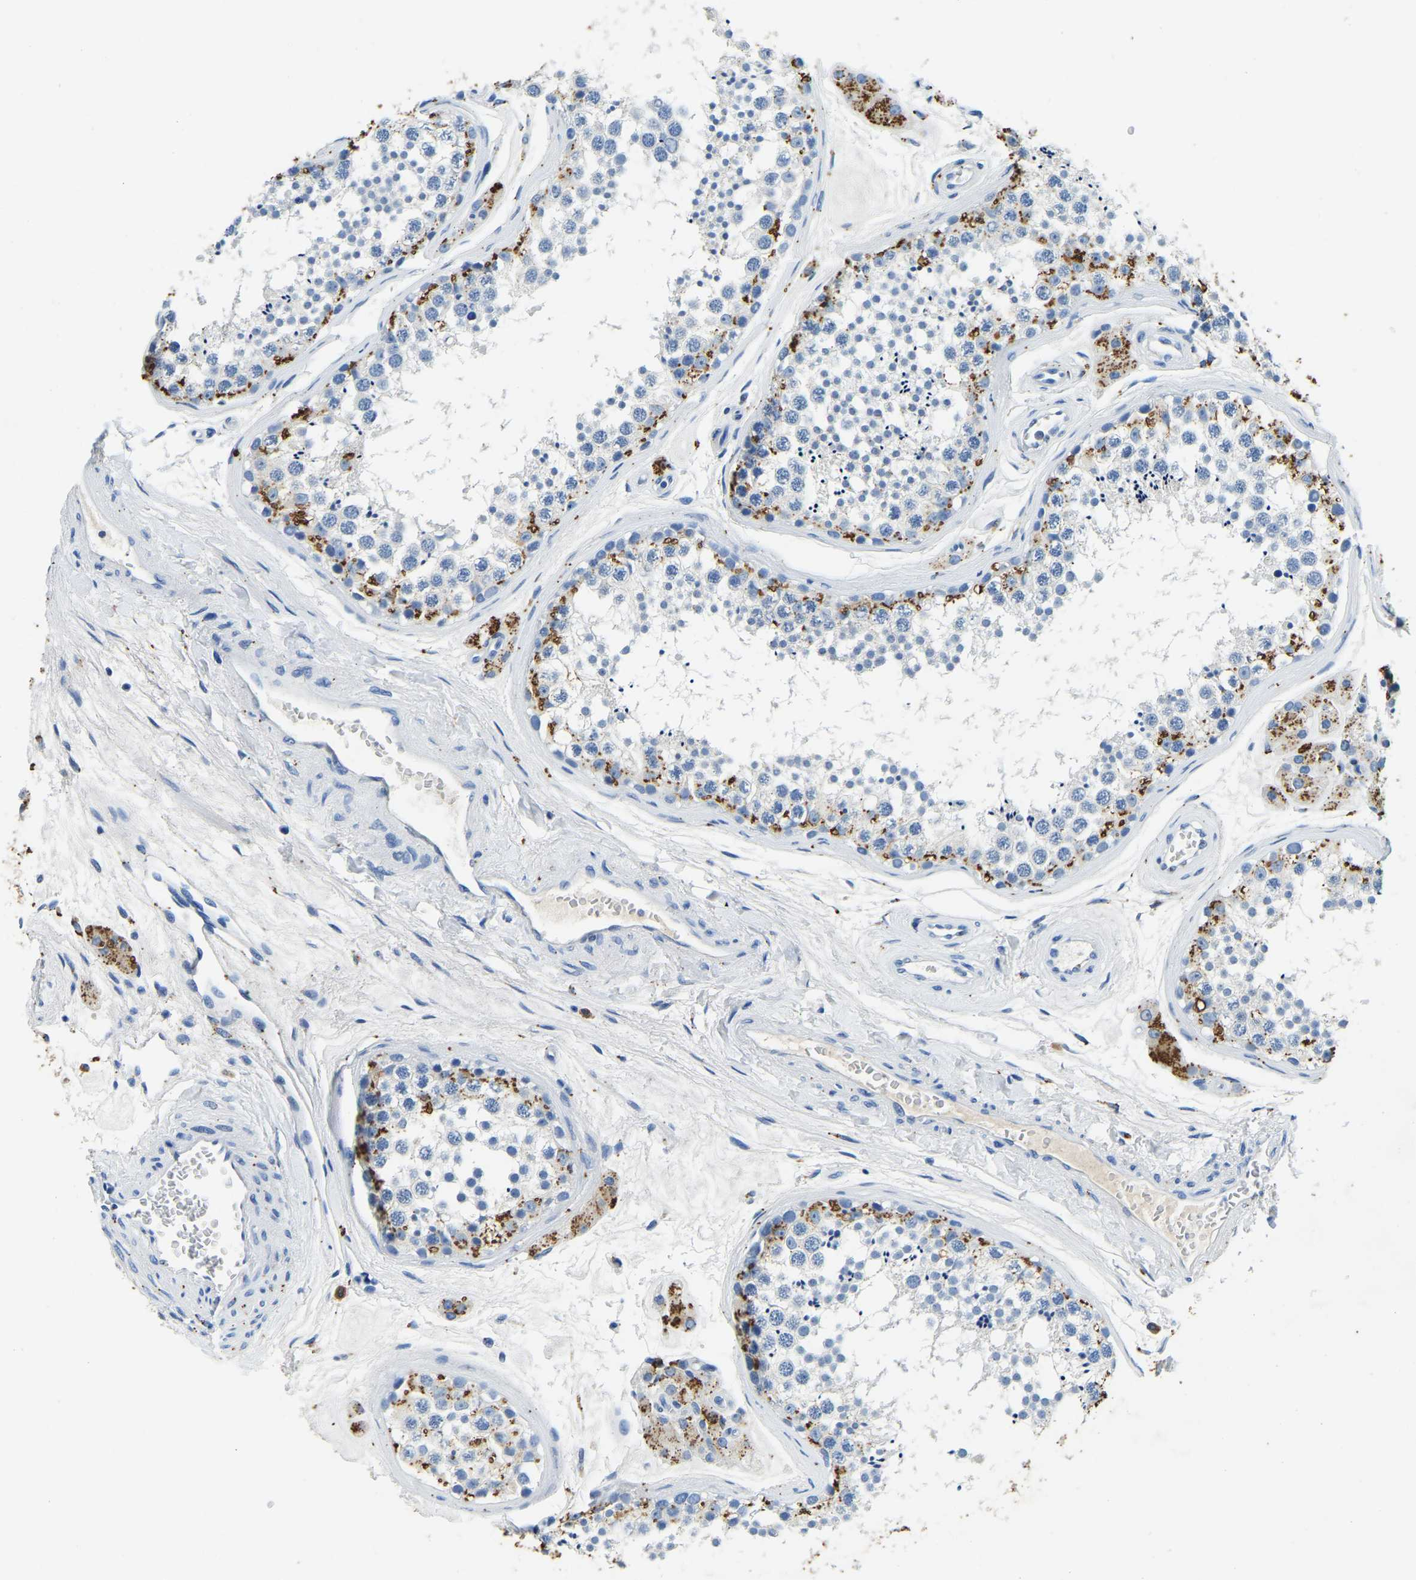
{"staining": {"intensity": "moderate", "quantity": "25%-75%", "location": "cytoplasmic/membranous"}, "tissue": "testis", "cell_type": "Cells in seminiferous ducts", "image_type": "normal", "snomed": [{"axis": "morphology", "description": "Normal tissue, NOS"}, {"axis": "topography", "description": "Testis"}], "caption": "A high-resolution histopathology image shows immunohistochemistry staining of unremarkable testis, which shows moderate cytoplasmic/membranous staining in approximately 25%-75% of cells in seminiferous ducts.", "gene": "UBN2", "patient": {"sex": "male", "age": 56}}